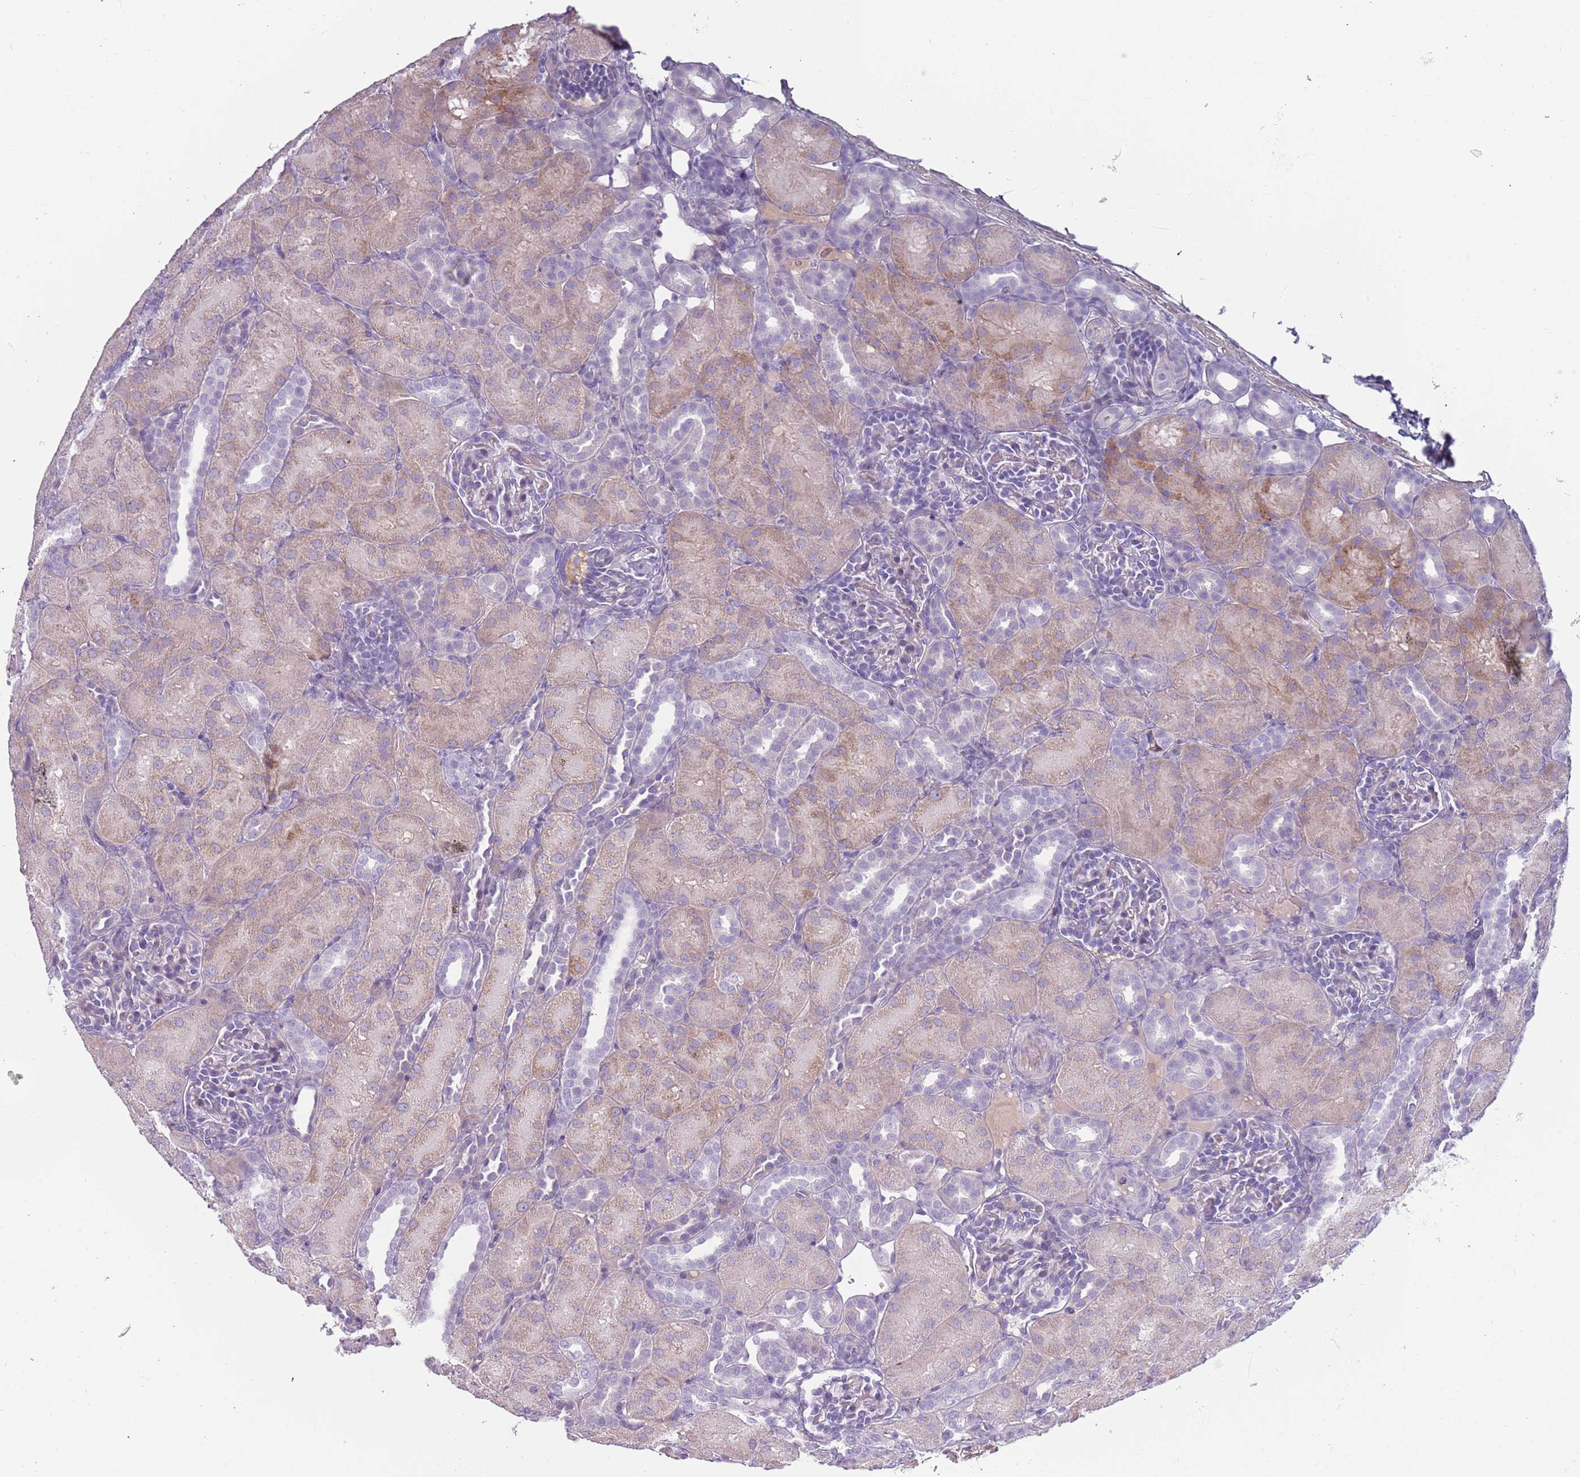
{"staining": {"intensity": "negative", "quantity": "none", "location": "none"}, "tissue": "kidney", "cell_type": "Cells in glomeruli", "image_type": "normal", "snomed": [{"axis": "morphology", "description": "Normal tissue, NOS"}, {"axis": "topography", "description": "Kidney"}], "caption": "An immunohistochemistry (IHC) micrograph of unremarkable kidney is shown. There is no staining in cells in glomeruli of kidney.", "gene": "TNFRSF6B", "patient": {"sex": "male", "age": 1}}